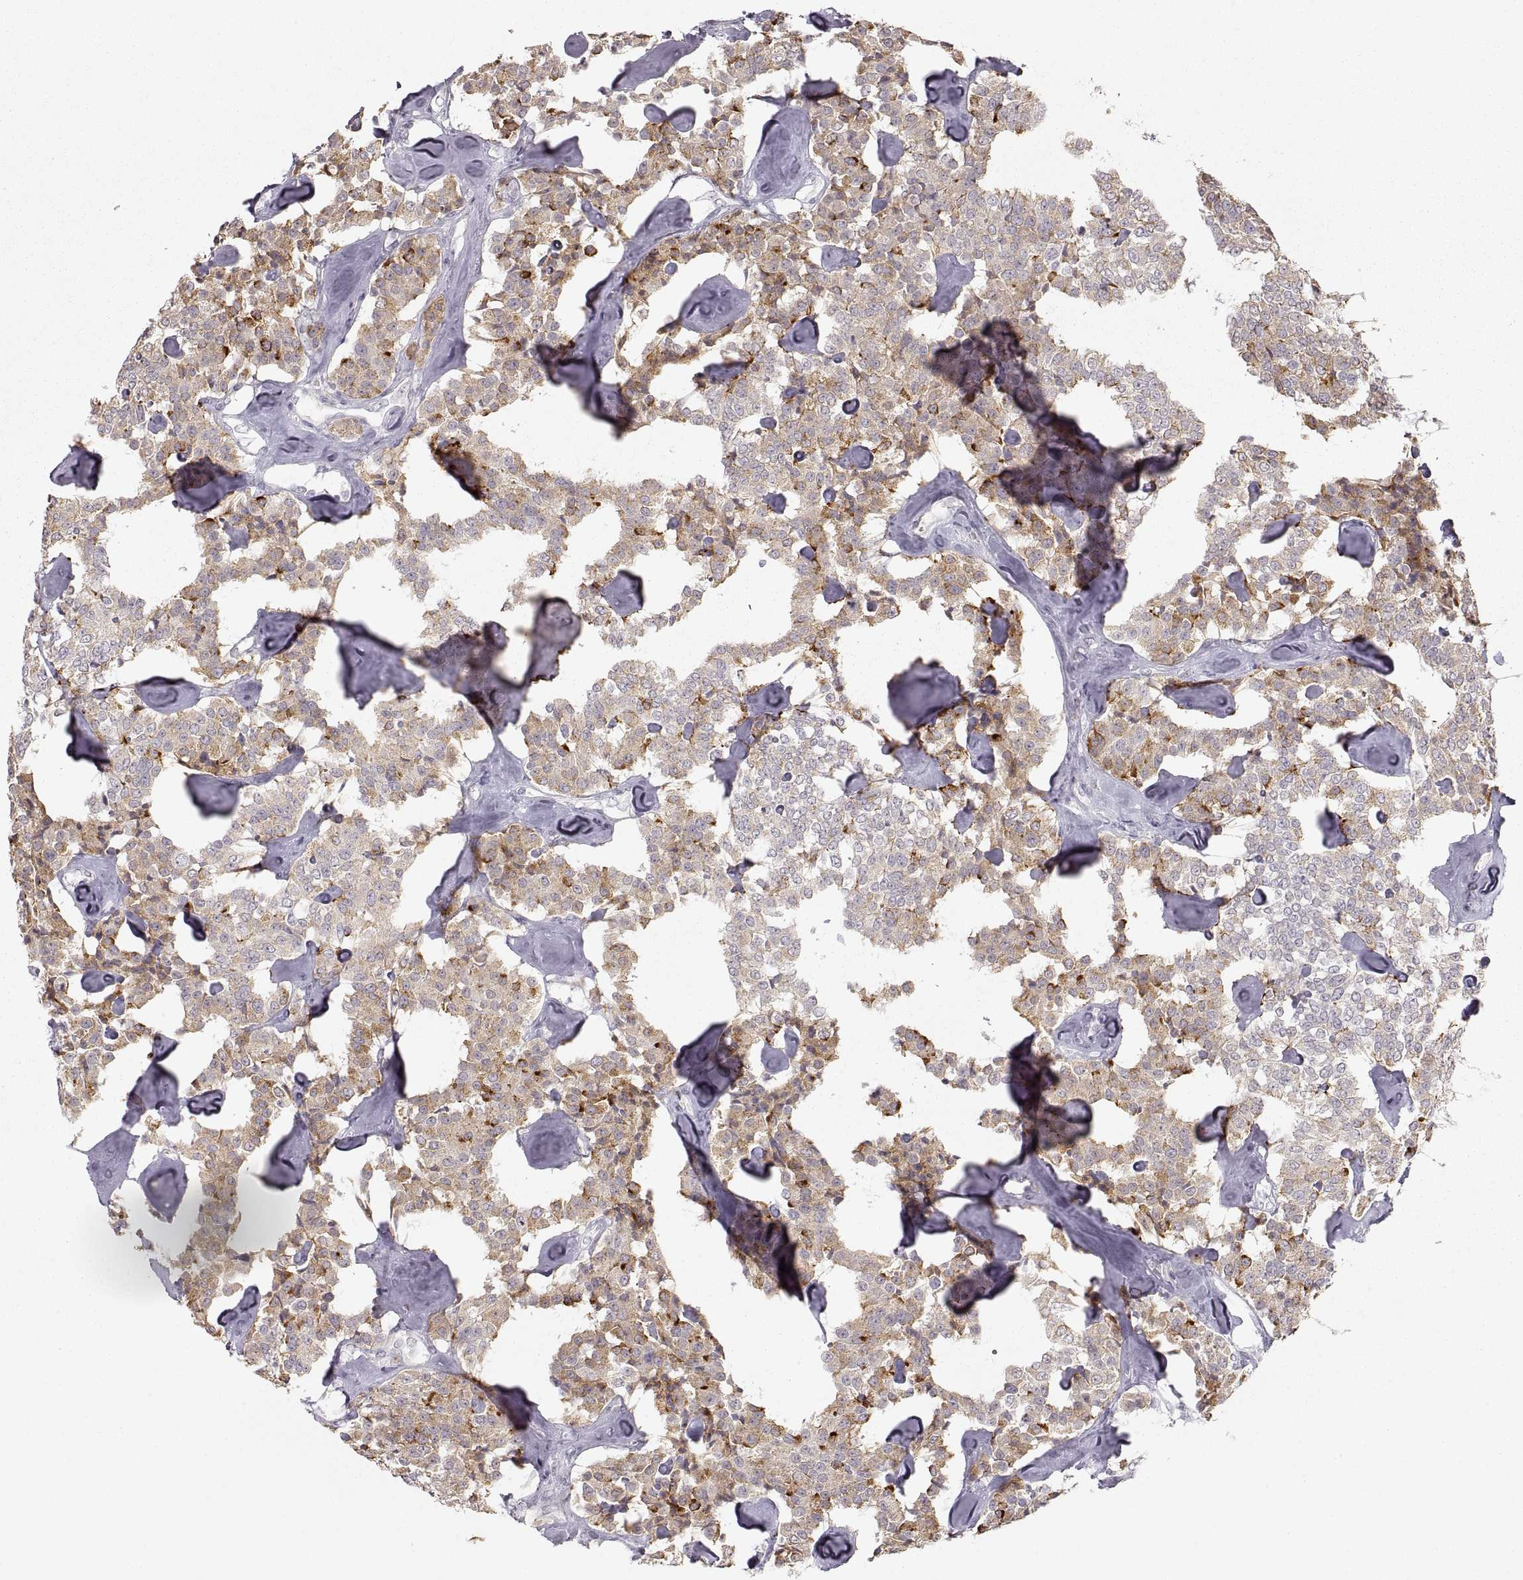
{"staining": {"intensity": "moderate", "quantity": "25%-75%", "location": "cytoplasmic/membranous"}, "tissue": "carcinoid", "cell_type": "Tumor cells", "image_type": "cancer", "snomed": [{"axis": "morphology", "description": "Carcinoid, malignant, NOS"}, {"axis": "topography", "description": "Pancreas"}], "caption": "This is an image of immunohistochemistry staining of carcinoid, which shows moderate staining in the cytoplasmic/membranous of tumor cells.", "gene": "PCSK2", "patient": {"sex": "male", "age": 41}}